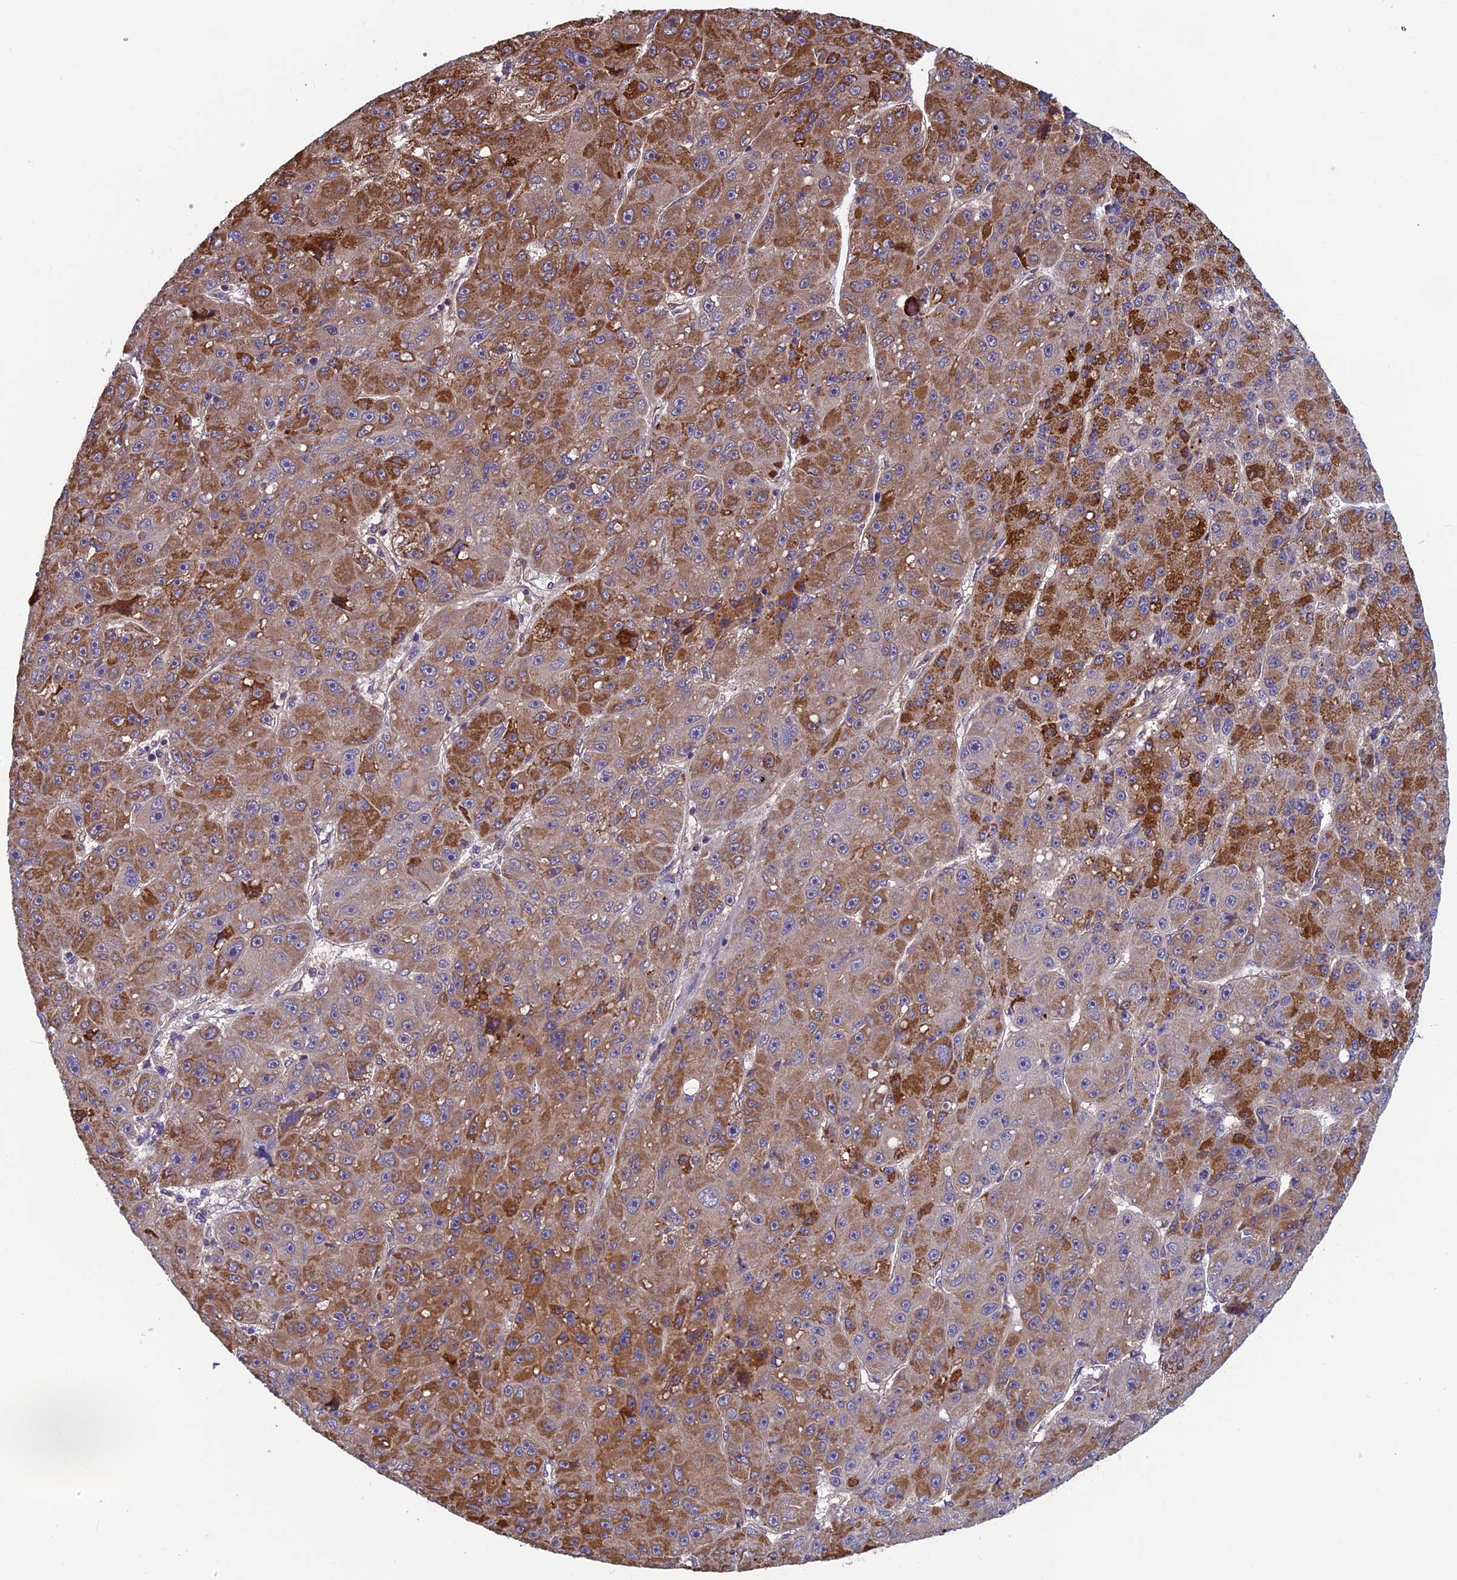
{"staining": {"intensity": "moderate", "quantity": ">75%", "location": "cytoplasmic/membranous"}, "tissue": "liver cancer", "cell_type": "Tumor cells", "image_type": "cancer", "snomed": [{"axis": "morphology", "description": "Carcinoma, Hepatocellular, NOS"}, {"axis": "topography", "description": "Liver"}], "caption": "Protein analysis of liver cancer (hepatocellular carcinoma) tissue reveals moderate cytoplasmic/membranous positivity in approximately >75% of tumor cells.", "gene": "CCDC15", "patient": {"sex": "male", "age": 67}}